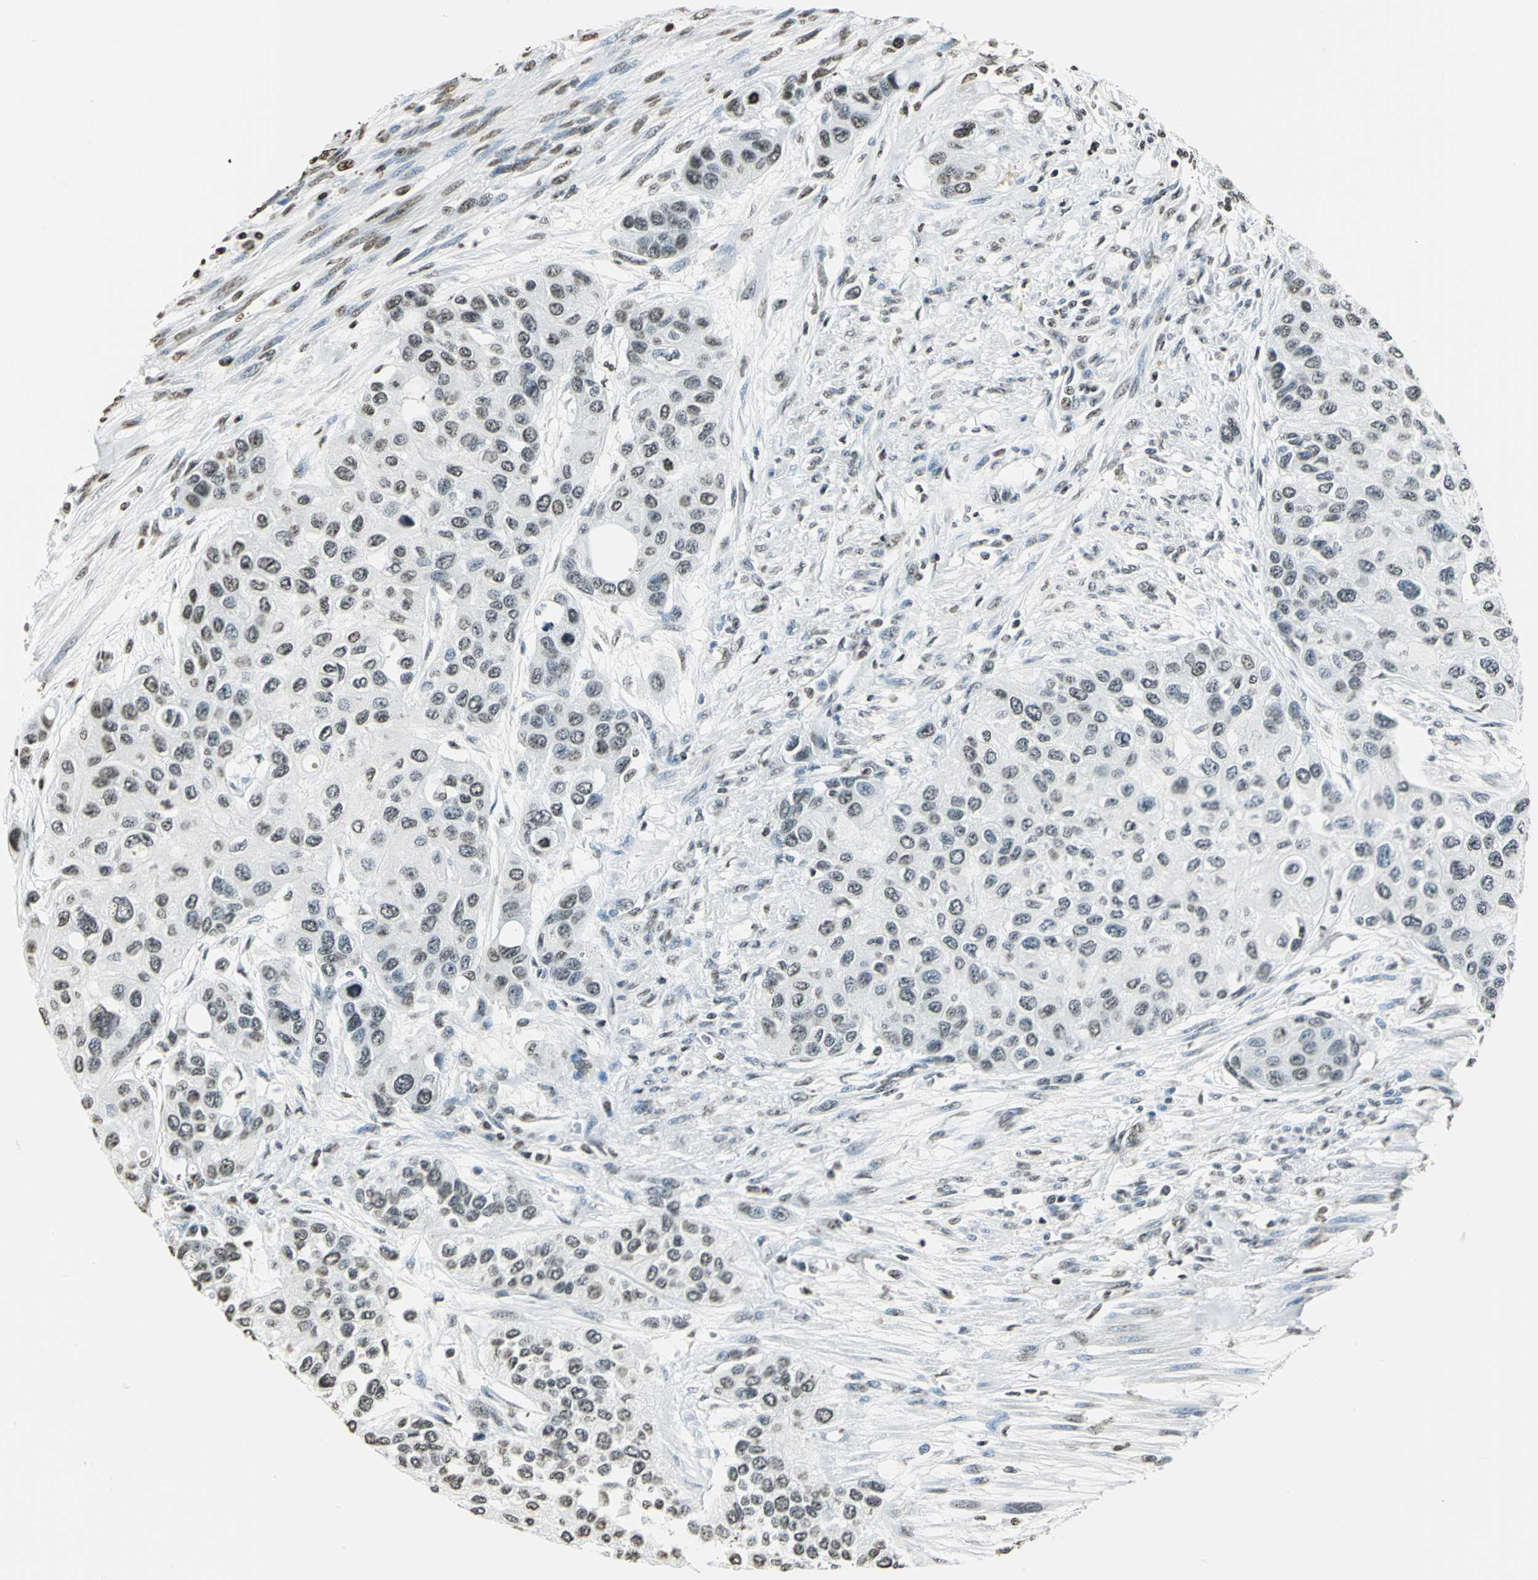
{"staining": {"intensity": "weak", "quantity": "25%-75%", "location": "nuclear"}, "tissue": "urothelial cancer", "cell_type": "Tumor cells", "image_type": "cancer", "snomed": [{"axis": "morphology", "description": "Urothelial carcinoma, High grade"}, {"axis": "topography", "description": "Urinary bladder"}], "caption": "Immunohistochemistry (DAB (3,3'-diaminobenzidine)) staining of human urothelial carcinoma (high-grade) shows weak nuclear protein staining in approximately 25%-75% of tumor cells. The staining is performed using DAB brown chromogen to label protein expression. The nuclei are counter-stained blue using hematoxylin.", "gene": "MCM4", "patient": {"sex": "female", "age": 56}}